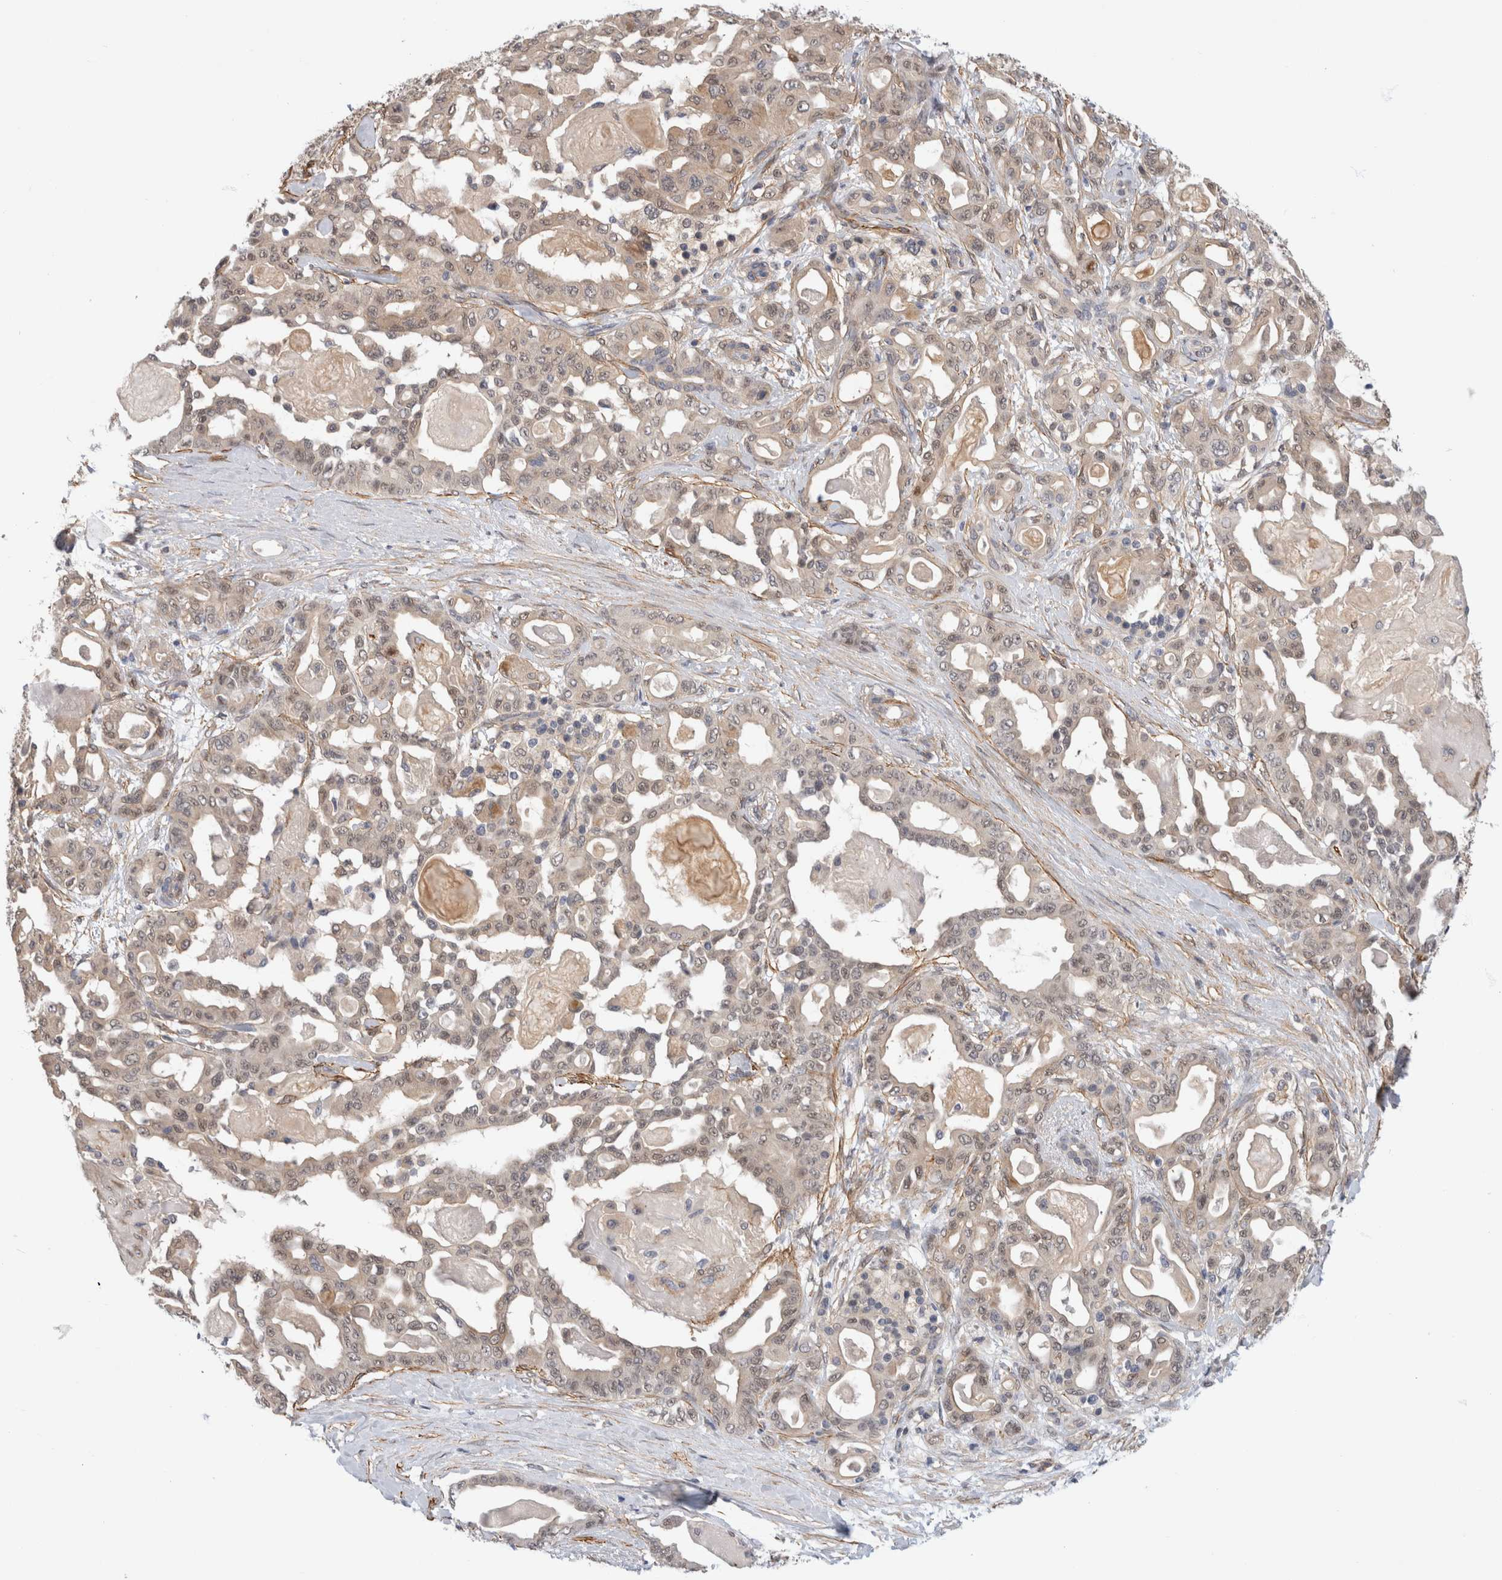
{"staining": {"intensity": "weak", "quantity": "25%-75%", "location": "cytoplasmic/membranous,nuclear"}, "tissue": "pancreatic cancer", "cell_type": "Tumor cells", "image_type": "cancer", "snomed": [{"axis": "morphology", "description": "Adenocarcinoma, NOS"}, {"axis": "topography", "description": "Pancreas"}], "caption": "Adenocarcinoma (pancreatic) was stained to show a protein in brown. There is low levels of weak cytoplasmic/membranous and nuclear expression in about 25%-75% of tumor cells. (DAB = brown stain, brightfield microscopy at high magnification).", "gene": "PGM1", "patient": {"sex": "male", "age": 63}}